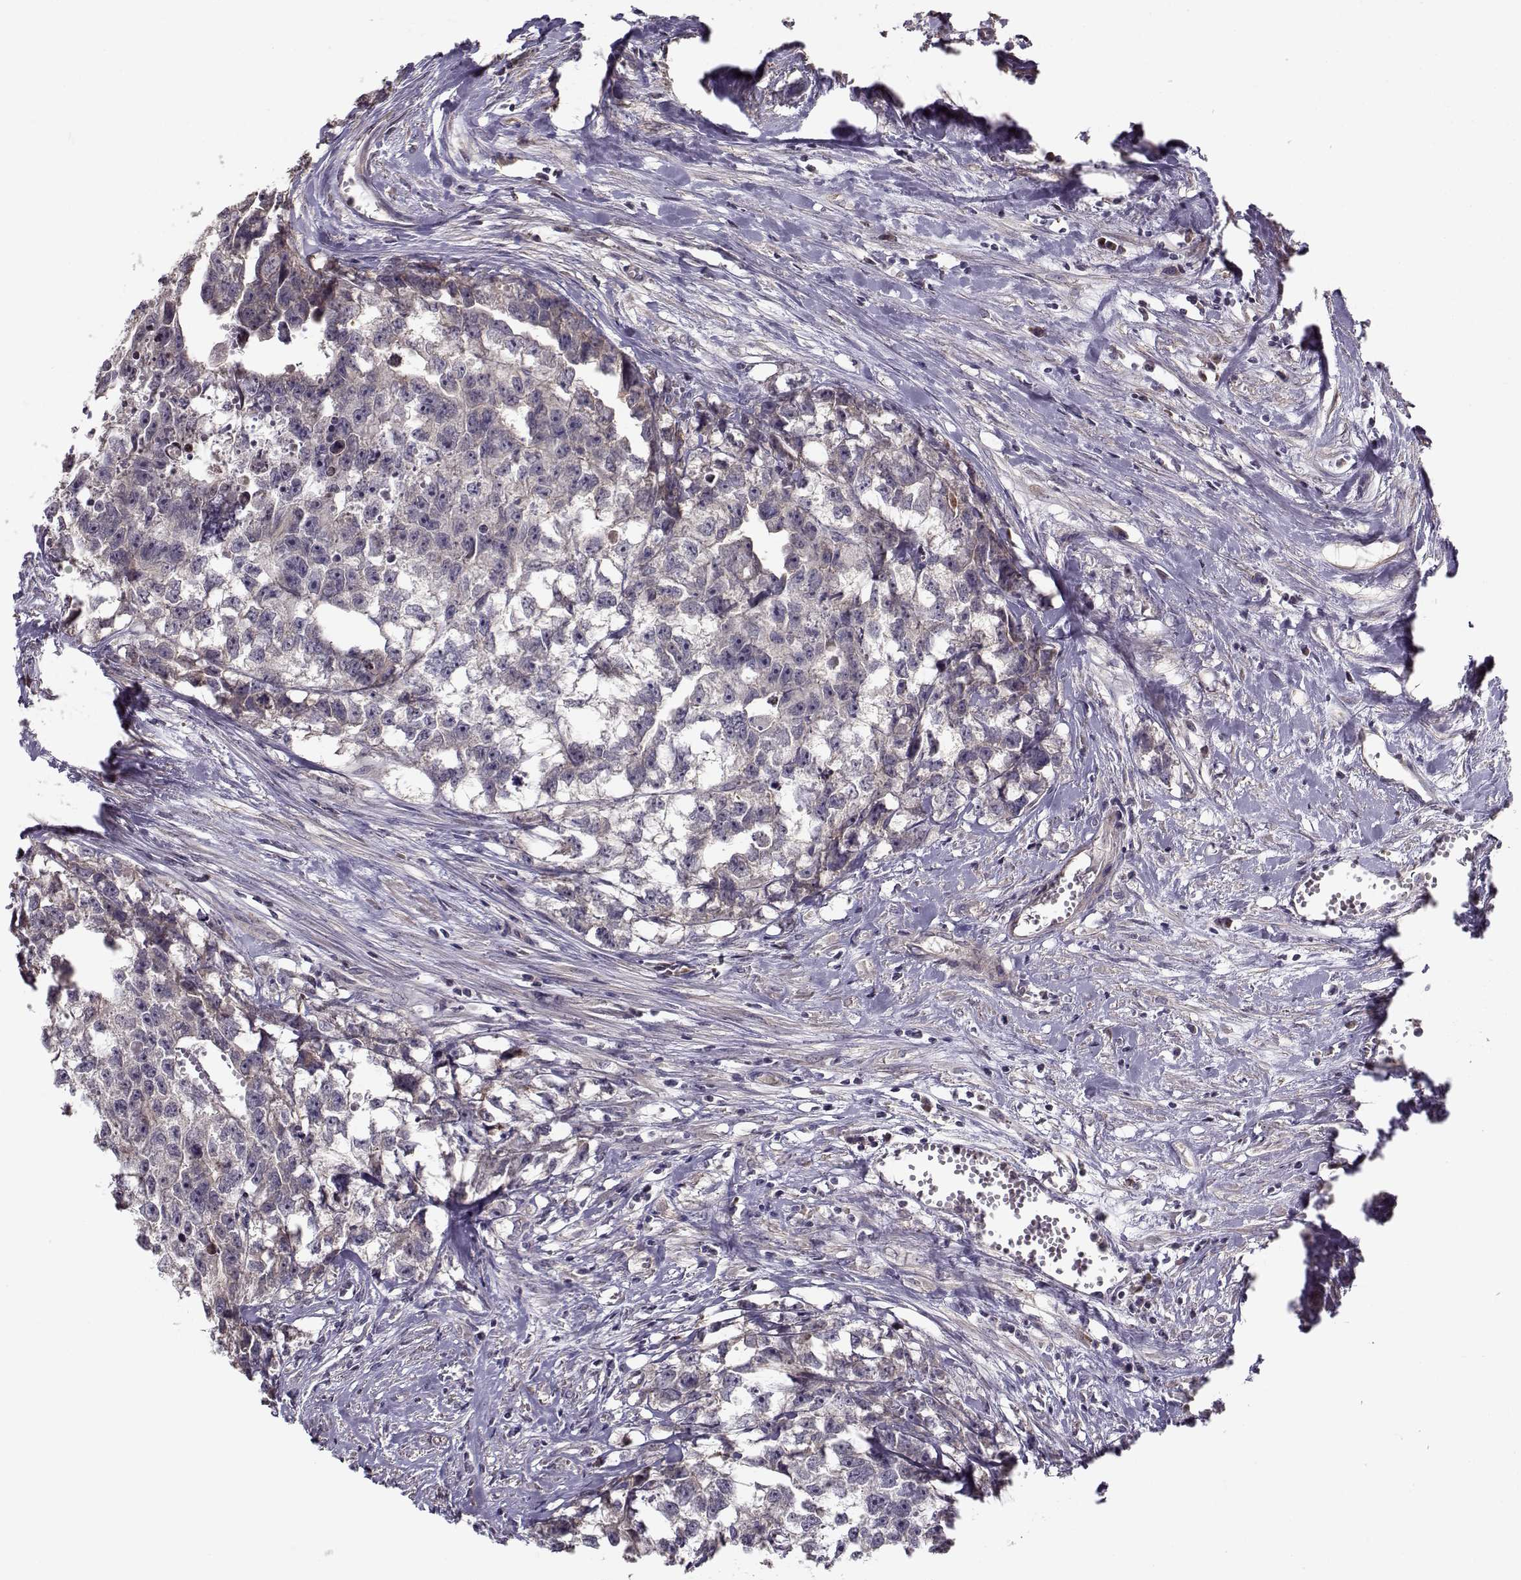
{"staining": {"intensity": "negative", "quantity": "none", "location": "none"}, "tissue": "testis cancer", "cell_type": "Tumor cells", "image_type": "cancer", "snomed": [{"axis": "morphology", "description": "Carcinoma, Embryonal, NOS"}, {"axis": "morphology", "description": "Teratoma, malignant, NOS"}, {"axis": "topography", "description": "Testis"}], "caption": "Tumor cells show no significant protein staining in testis malignant teratoma.", "gene": "ENTPD8", "patient": {"sex": "male", "age": 44}}